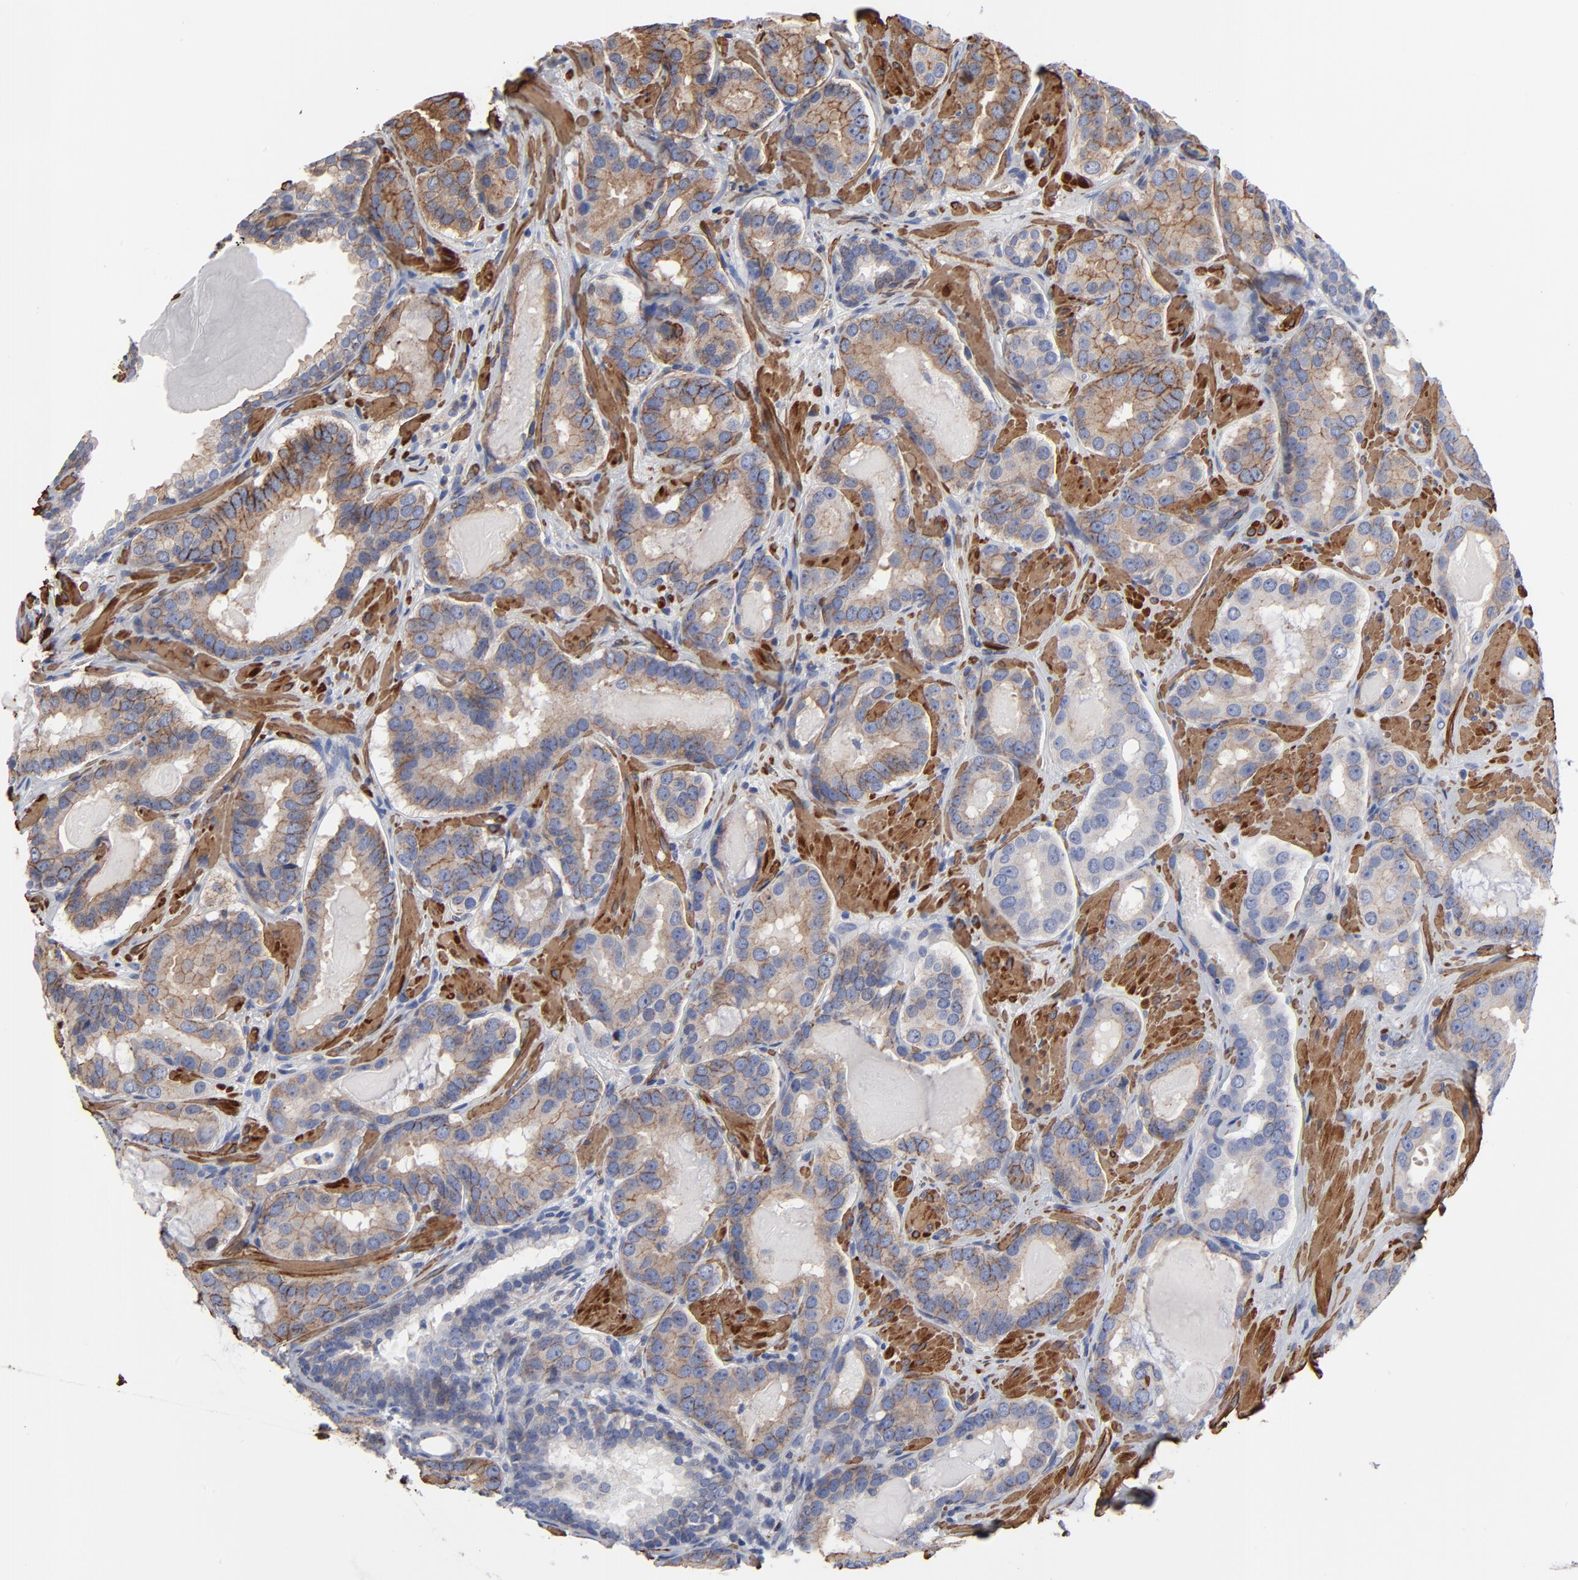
{"staining": {"intensity": "weak", "quantity": "25%-75%", "location": "cytoplasmic/membranous"}, "tissue": "prostate cancer", "cell_type": "Tumor cells", "image_type": "cancer", "snomed": [{"axis": "morphology", "description": "Adenocarcinoma, Low grade"}, {"axis": "topography", "description": "Prostate"}], "caption": "DAB (3,3'-diaminobenzidine) immunohistochemical staining of human low-grade adenocarcinoma (prostate) demonstrates weak cytoplasmic/membranous protein positivity in approximately 25%-75% of tumor cells. (DAB IHC with brightfield microscopy, high magnification).", "gene": "ACTA2", "patient": {"sex": "male", "age": 59}}